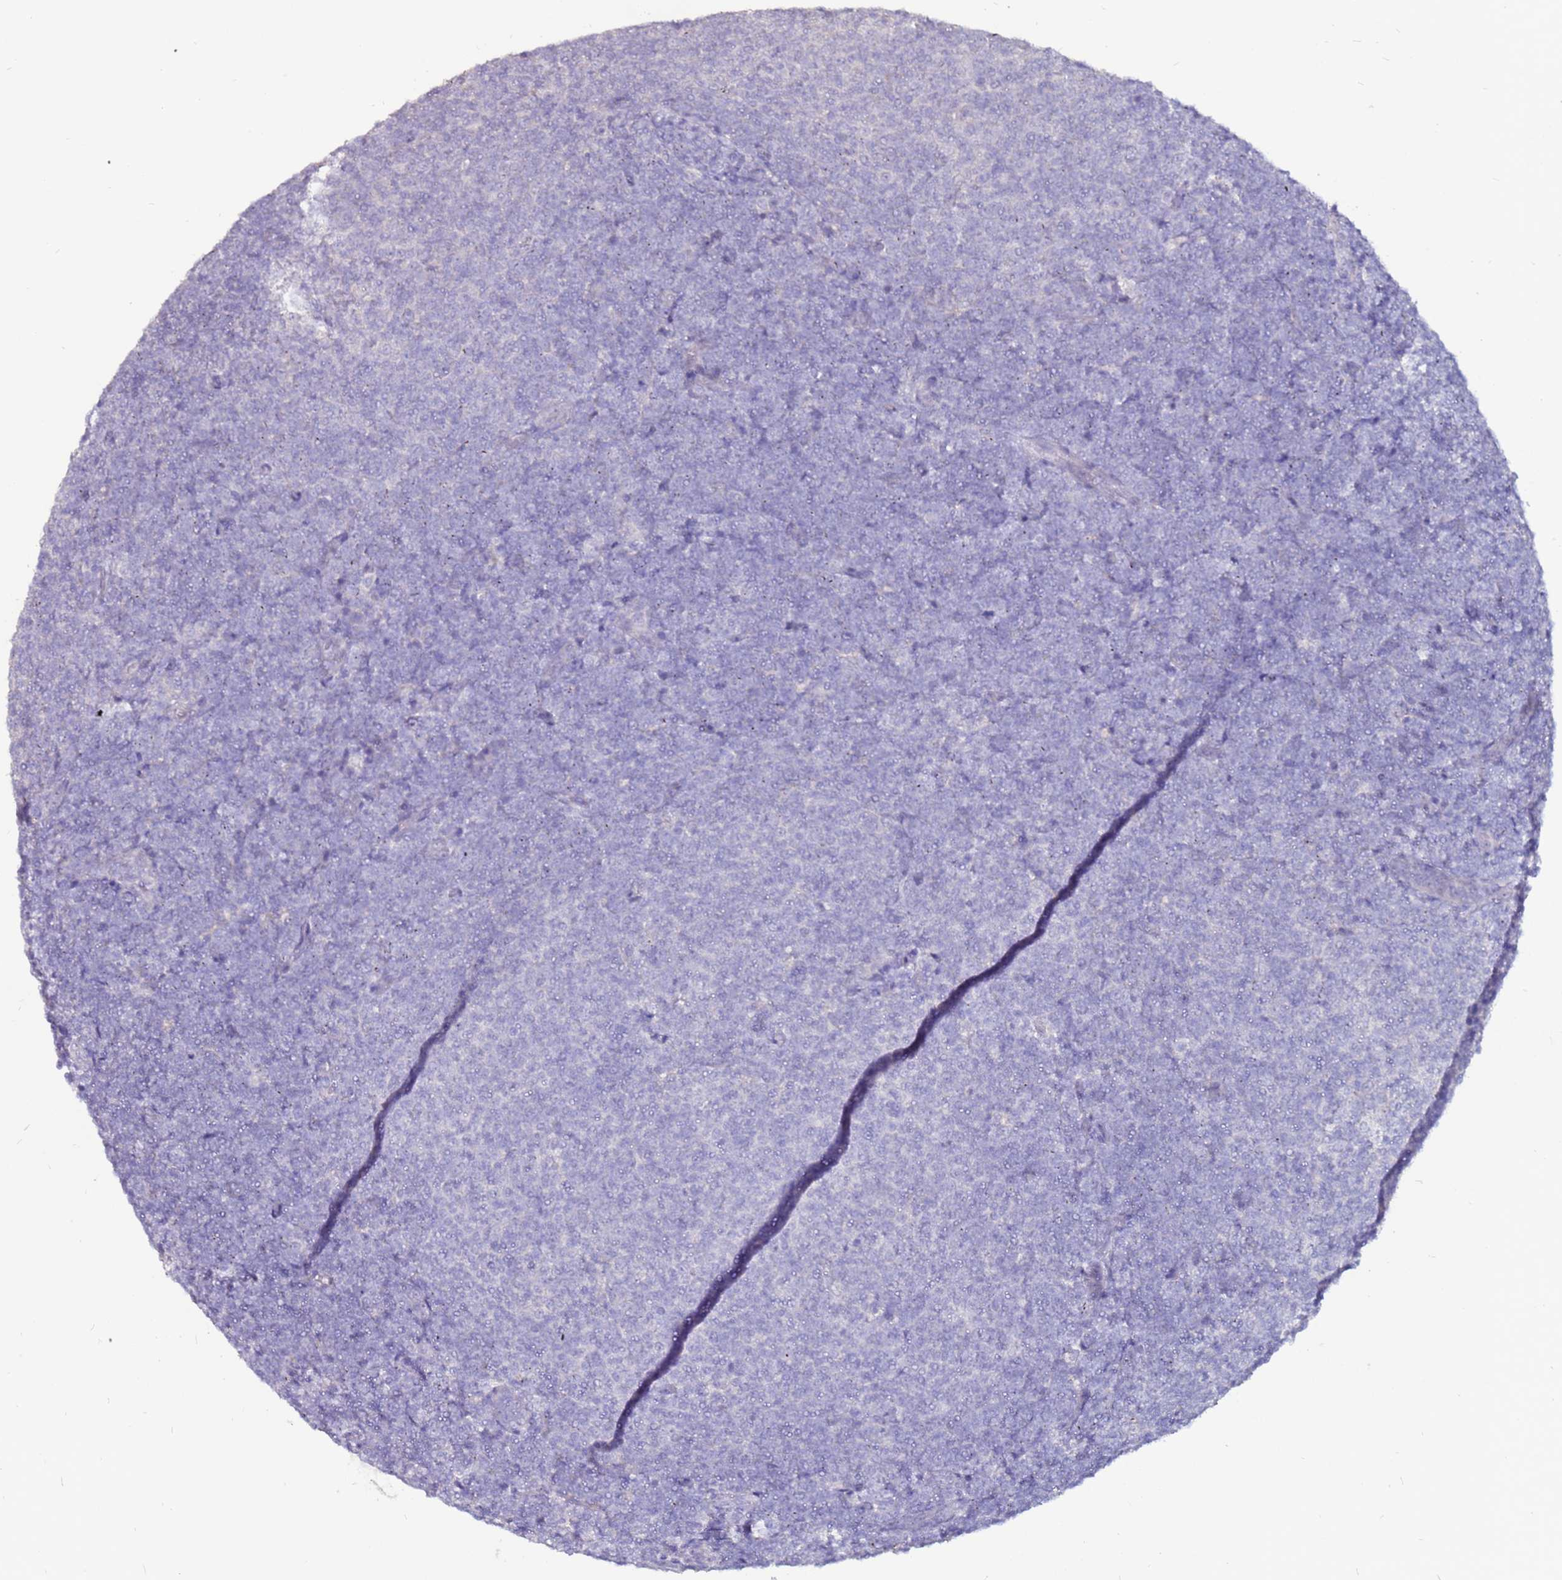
{"staining": {"intensity": "negative", "quantity": "none", "location": "none"}, "tissue": "lymphoma", "cell_type": "Tumor cells", "image_type": "cancer", "snomed": [{"axis": "morphology", "description": "Malignant lymphoma, non-Hodgkin's type, Low grade"}, {"axis": "topography", "description": "Lymph node"}], "caption": "Immunohistochemistry histopathology image of human lymphoma stained for a protein (brown), which shows no expression in tumor cells. (Brightfield microscopy of DAB (3,3'-diaminobenzidine) immunohistochemistry at high magnification).", "gene": "SLC44A3", "patient": {"sex": "male", "age": 66}}